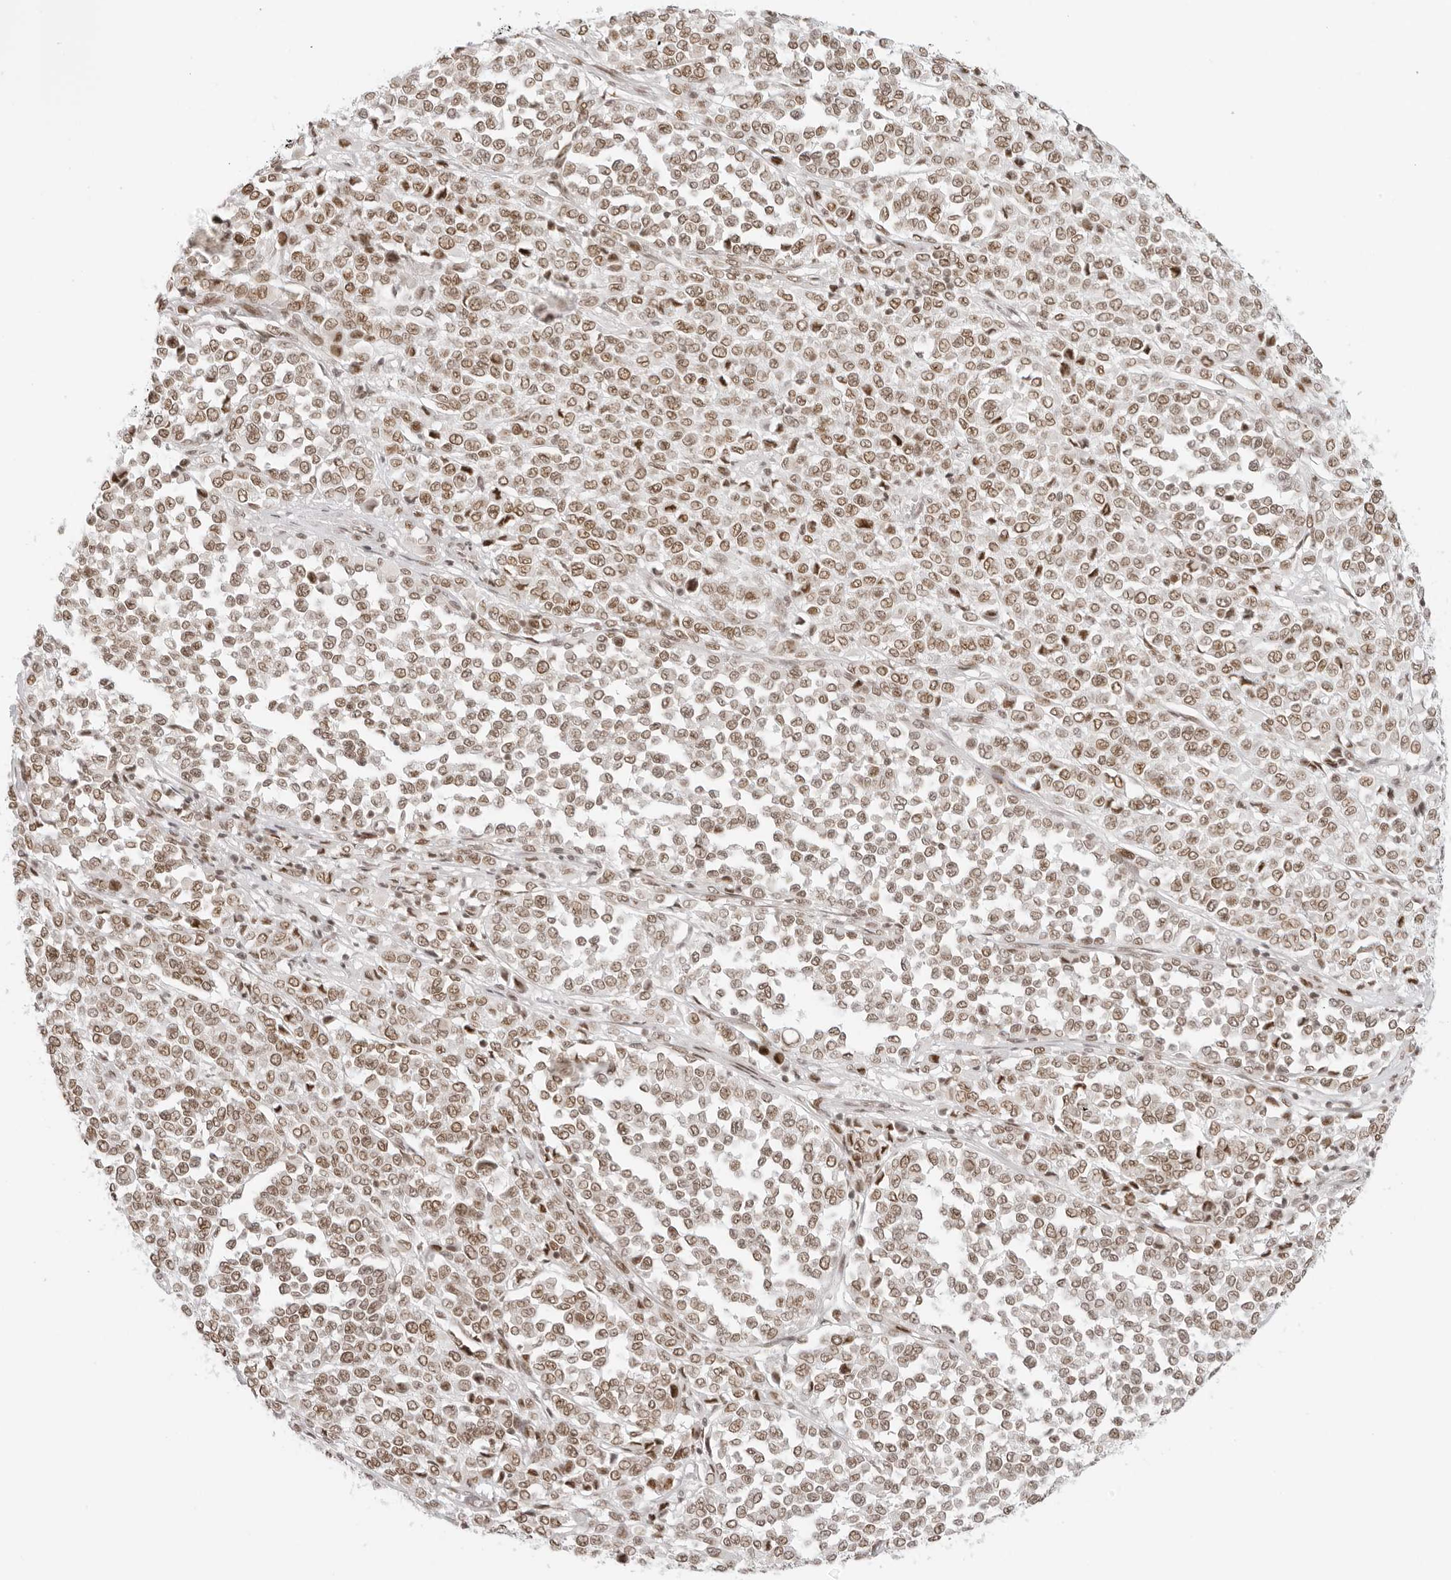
{"staining": {"intensity": "moderate", "quantity": ">75%", "location": "nuclear"}, "tissue": "melanoma", "cell_type": "Tumor cells", "image_type": "cancer", "snomed": [{"axis": "morphology", "description": "Malignant melanoma, Metastatic site"}, {"axis": "topography", "description": "Pancreas"}], "caption": "High-magnification brightfield microscopy of malignant melanoma (metastatic site) stained with DAB (3,3'-diaminobenzidine) (brown) and counterstained with hematoxylin (blue). tumor cells exhibit moderate nuclear expression is identified in approximately>75% of cells.", "gene": "RCC1", "patient": {"sex": "female", "age": 30}}